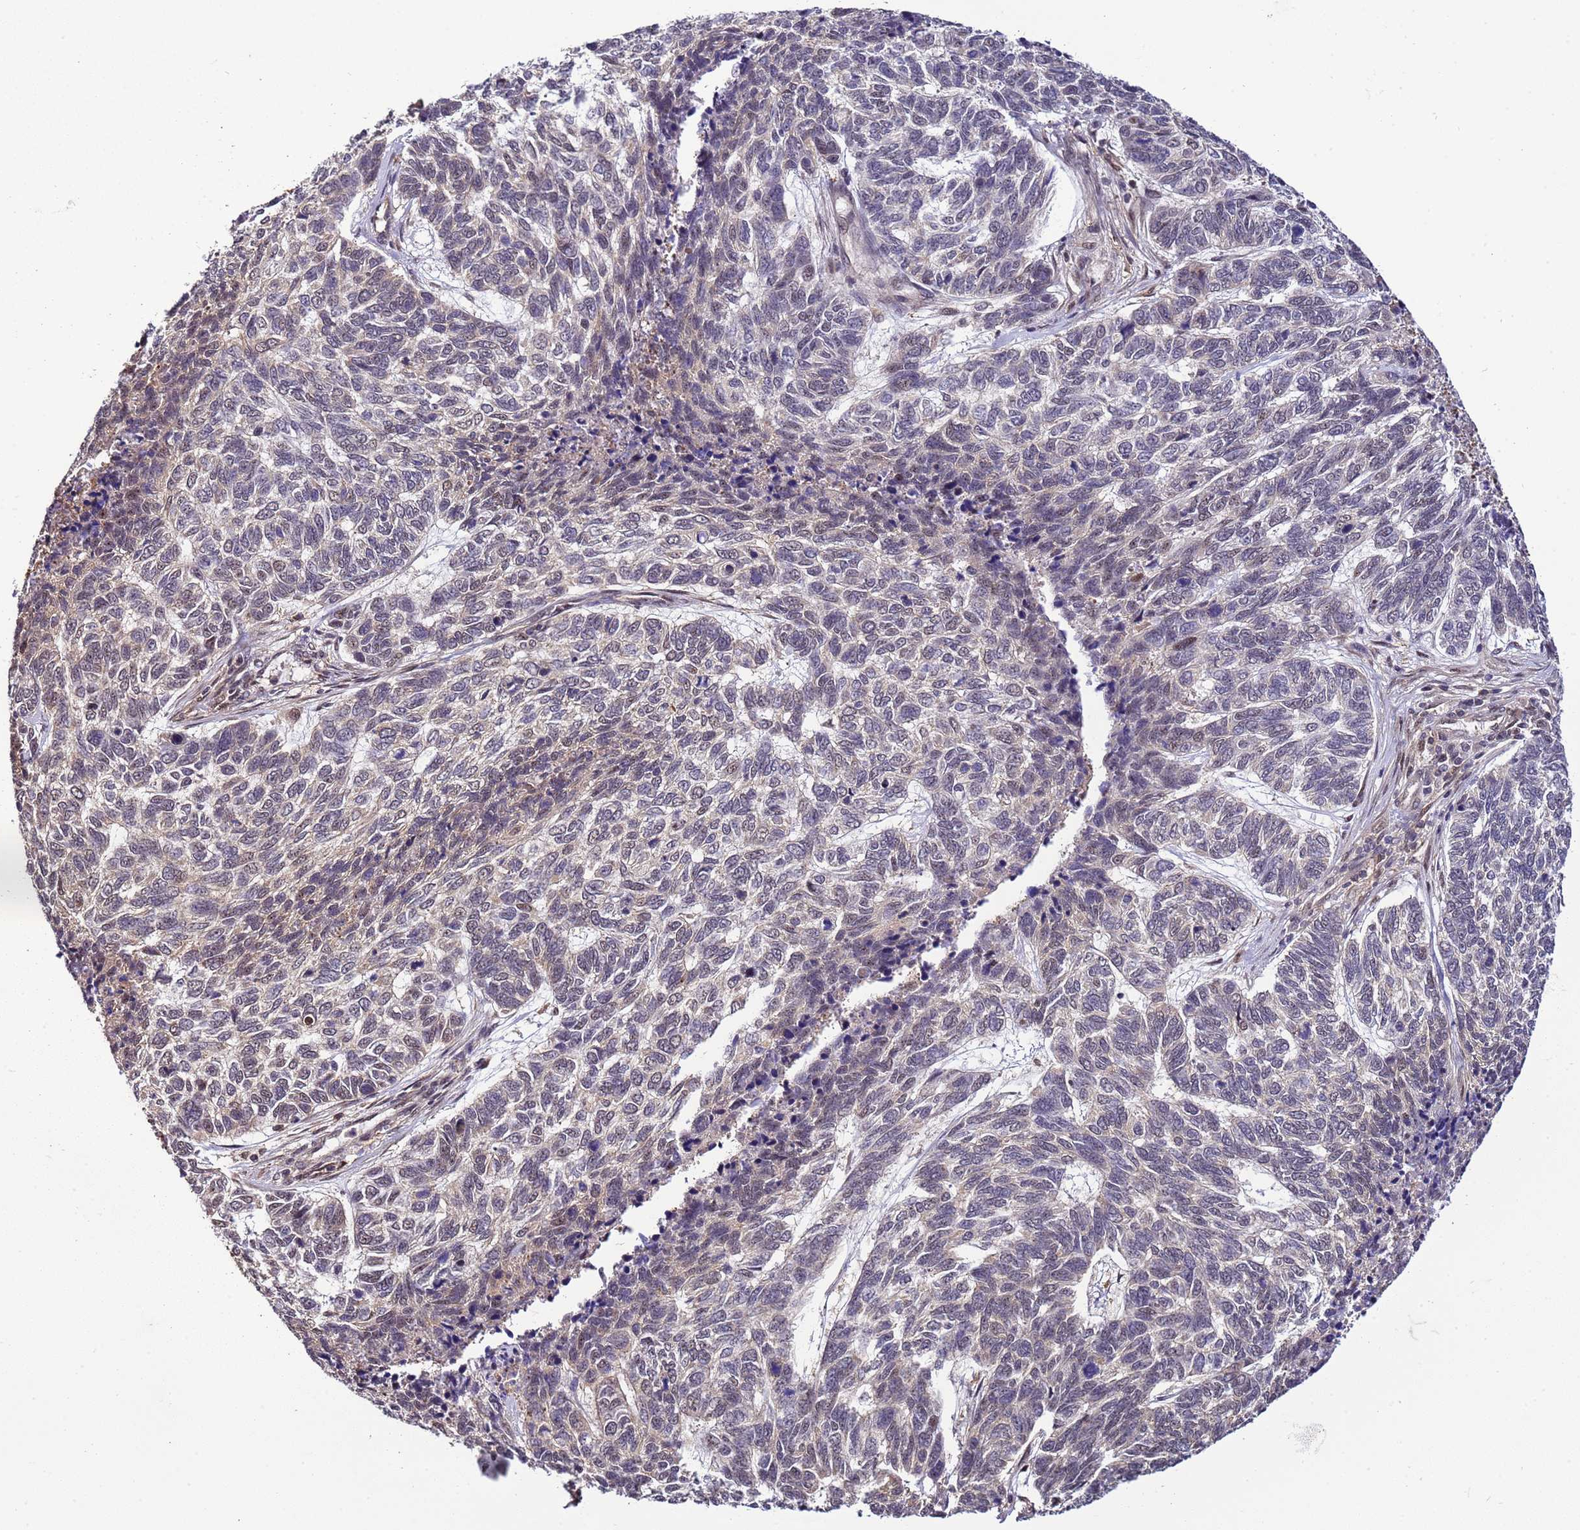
{"staining": {"intensity": "negative", "quantity": "none", "location": "none"}, "tissue": "skin cancer", "cell_type": "Tumor cells", "image_type": "cancer", "snomed": [{"axis": "morphology", "description": "Basal cell carcinoma"}, {"axis": "topography", "description": "Skin"}], "caption": "The micrograph demonstrates no significant positivity in tumor cells of skin cancer. (Brightfield microscopy of DAB (3,3'-diaminobenzidine) immunohistochemistry (IHC) at high magnification).", "gene": "GEN1", "patient": {"sex": "female", "age": 65}}